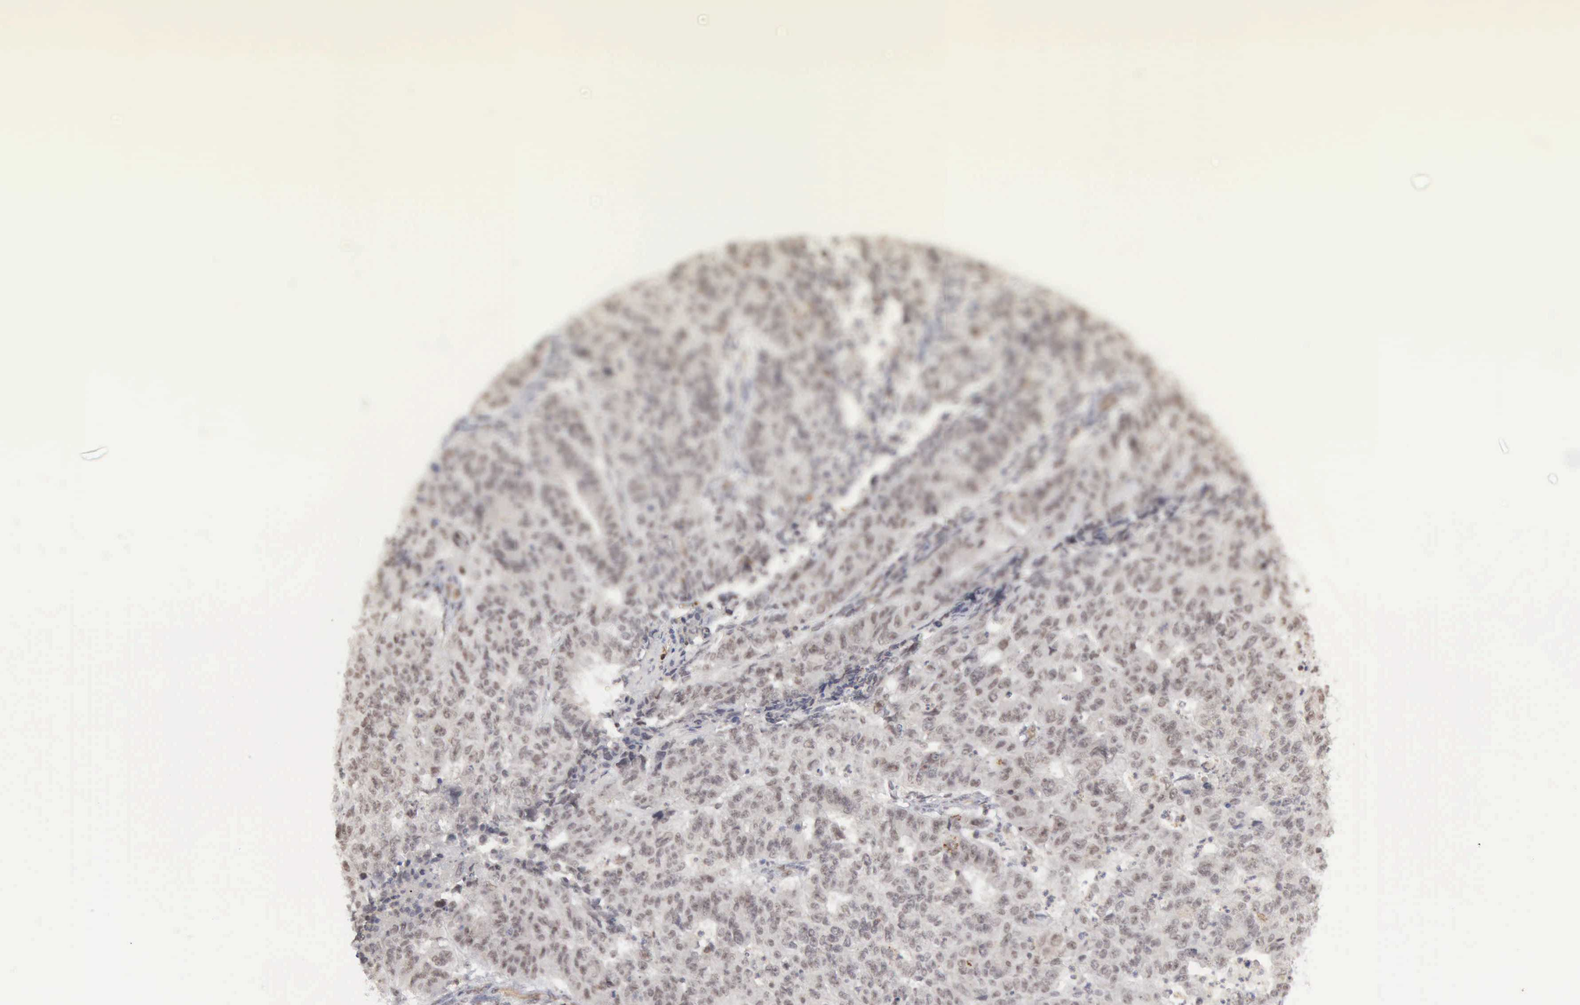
{"staining": {"intensity": "weak", "quantity": ">75%", "location": "nuclear"}, "tissue": "endometrial cancer", "cell_type": "Tumor cells", "image_type": "cancer", "snomed": [{"axis": "morphology", "description": "Adenocarcinoma, NOS"}, {"axis": "topography", "description": "Endometrium"}], "caption": "High-power microscopy captured an immunohistochemistry (IHC) image of endometrial cancer, revealing weak nuclear expression in approximately >75% of tumor cells.", "gene": "CDKN2A", "patient": {"sex": "female", "age": 42}}